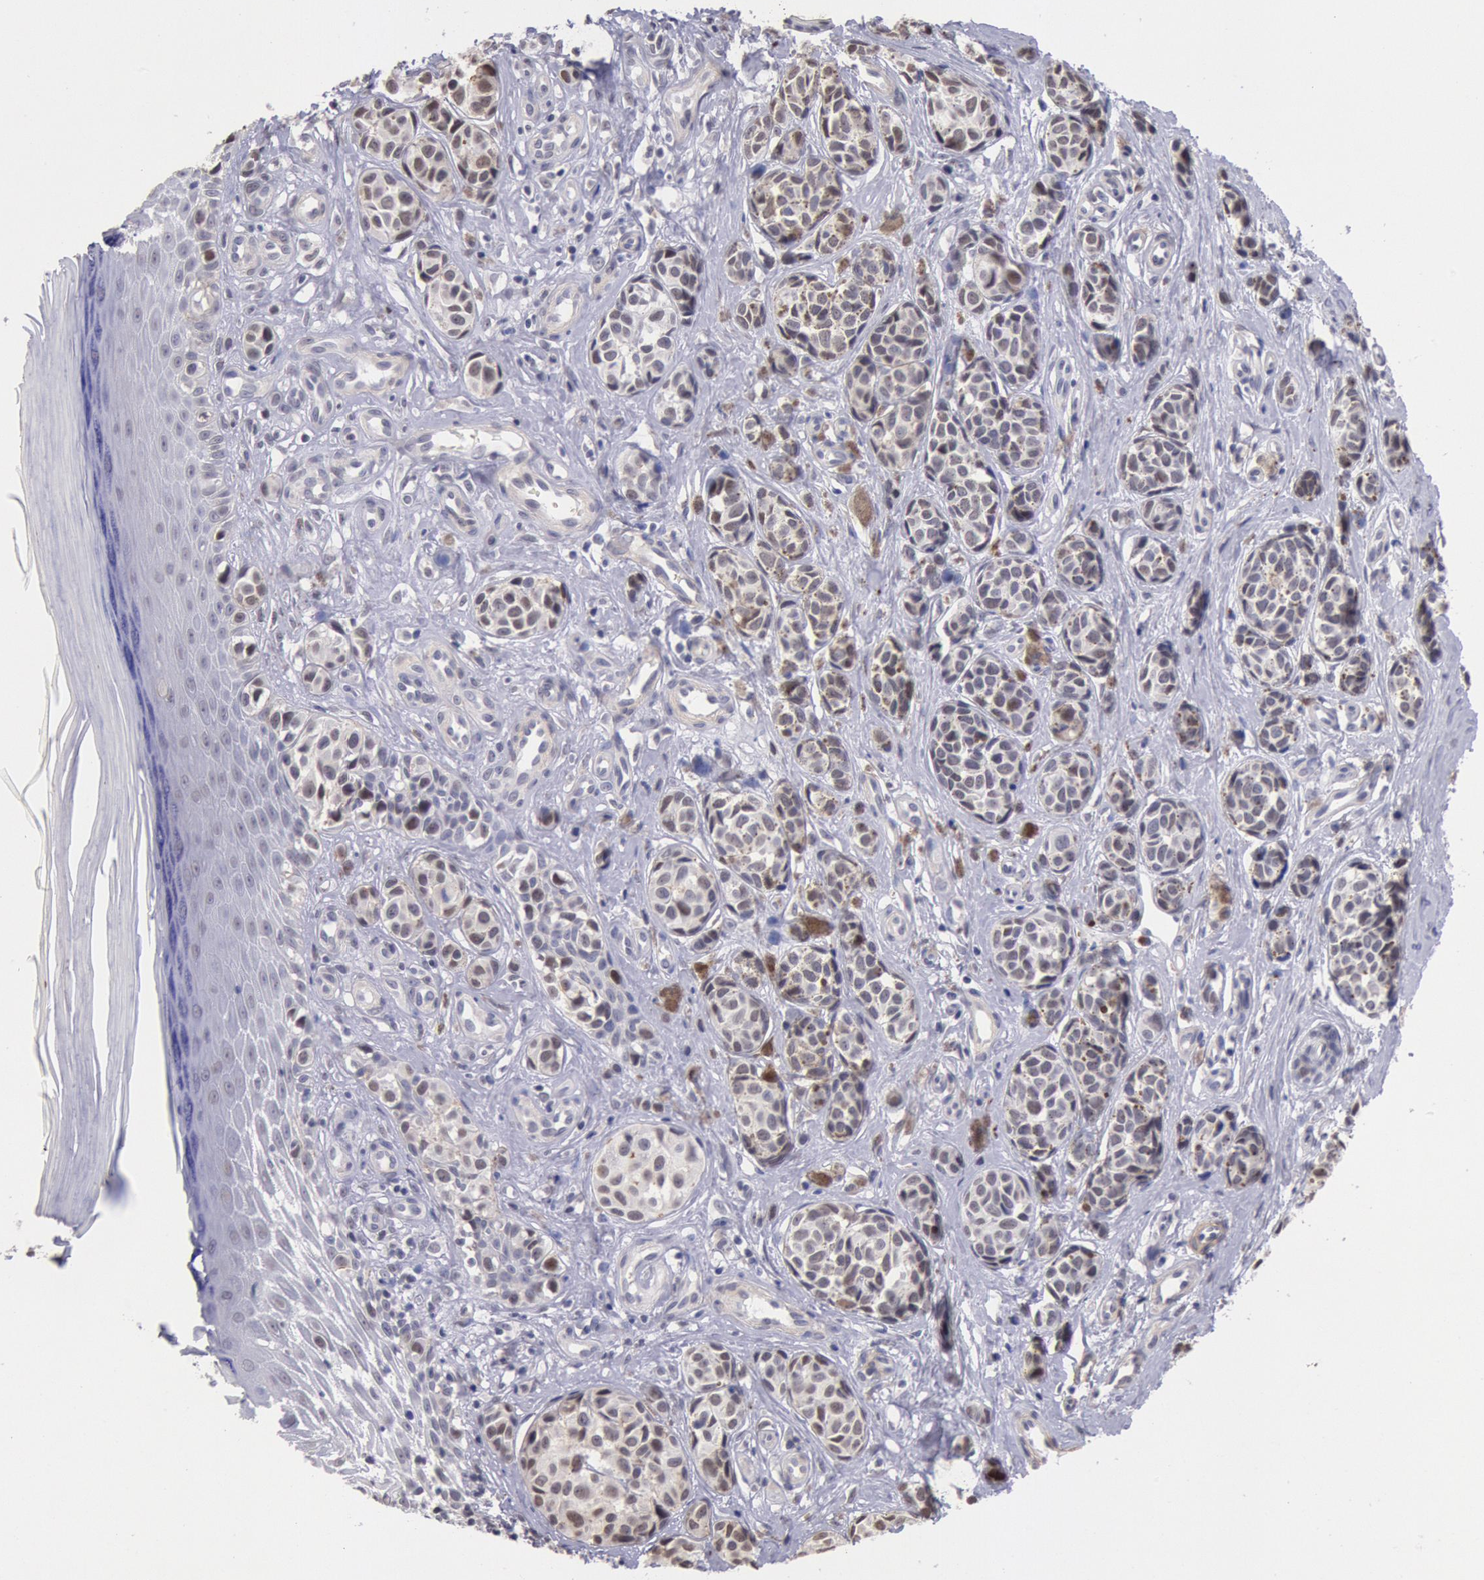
{"staining": {"intensity": "strong", "quantity": ">75%", "location": "cytoplasmic/membranous,nuclear"}, "tissue": "melanoma", "cell_type": "Tumor cells", "image_type": "cancer", "snomed": [{"axis": "morphology", "description": "Malignant melanoma, NOS"}, {"axis": "topography", "description": "Skin"}], "caption": "This is a photomicrograph of IHC staining of melanoma, which shows strong staining in the cytoplasmic/membranous and nuclear of tumor cells.", "gene": "MYH7", "patient": {"sex": "male", "age": 79}}